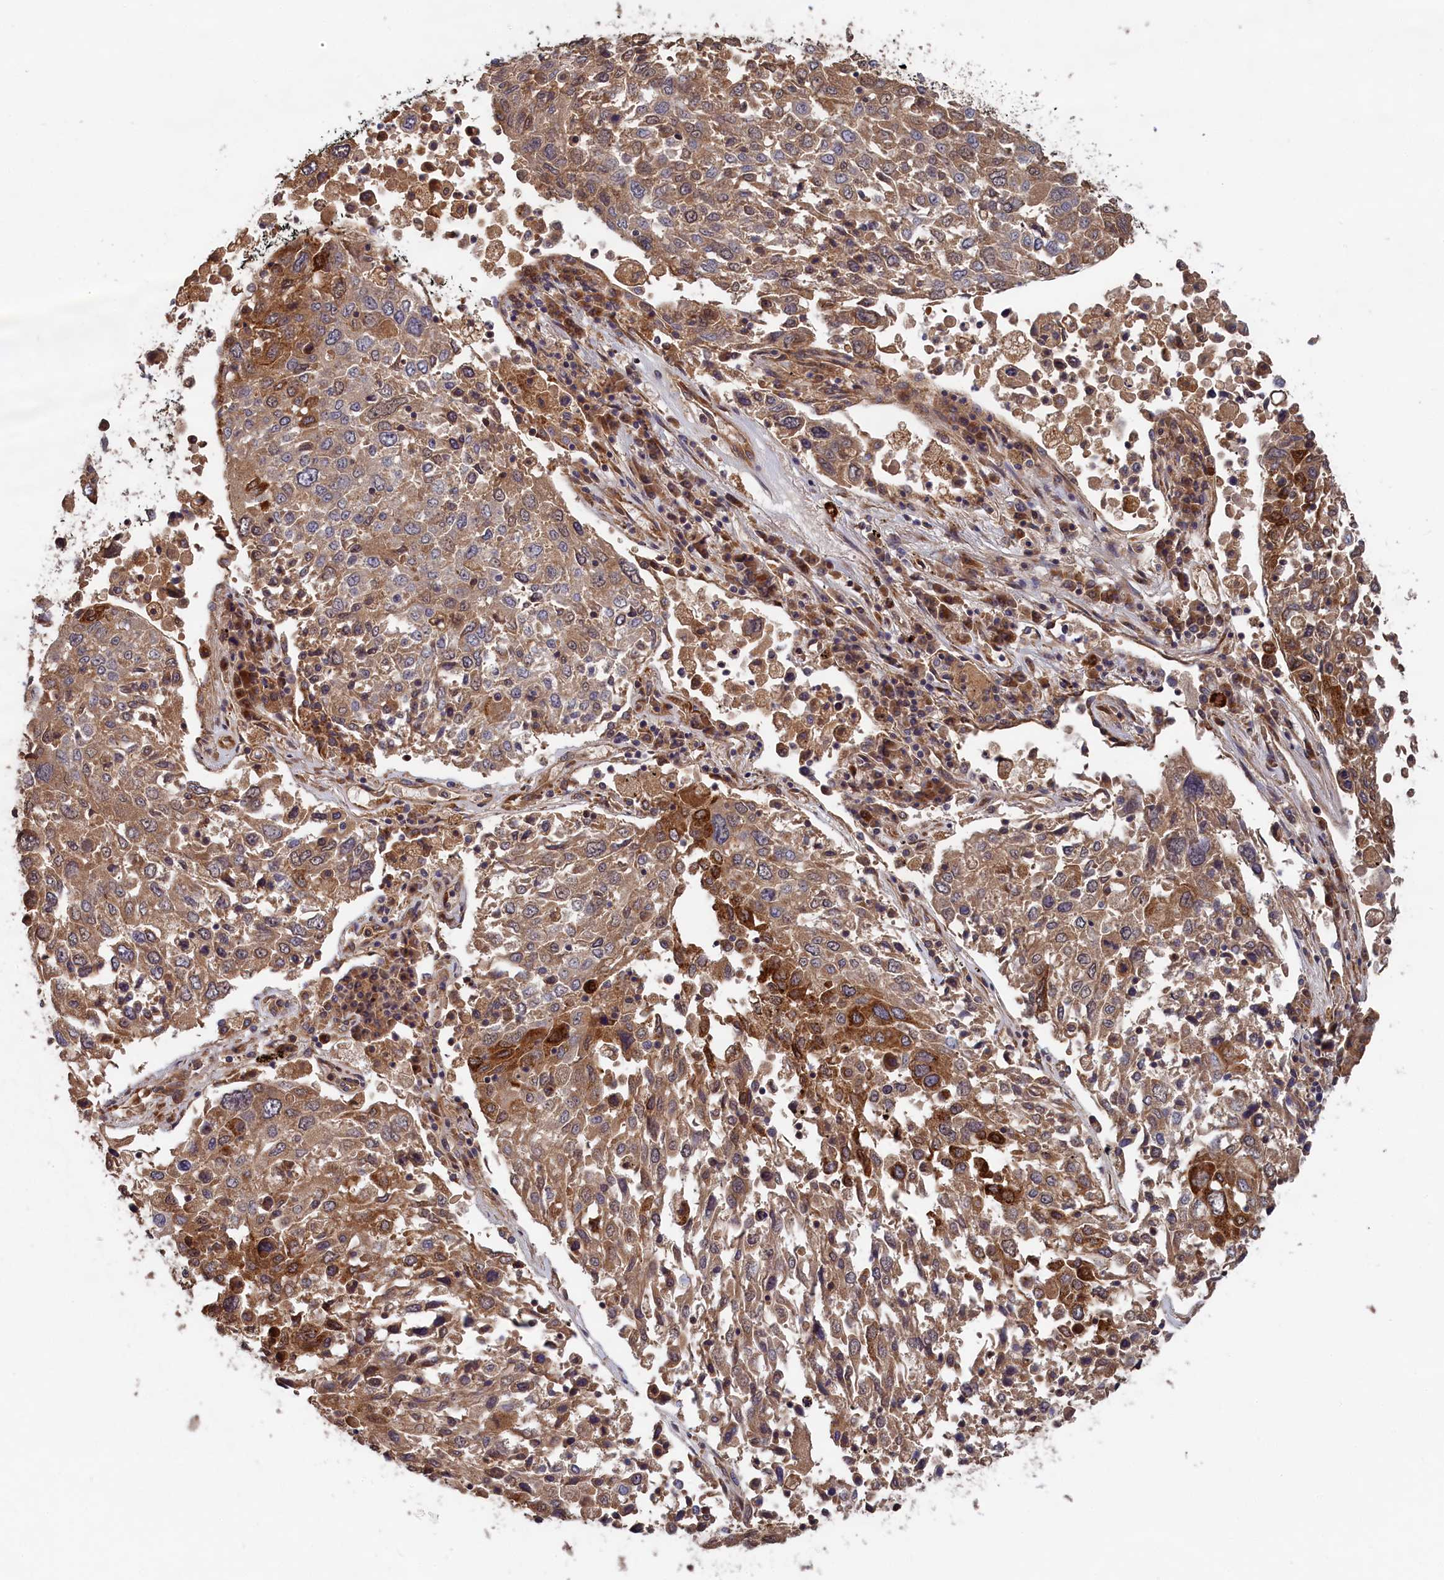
{"staining": {"intensity": "moderate", "quantity": ">75%", "location": "cytoplasmic/membranous"}, "tissue": "lung cancer", "cell_type": "Tumor cells", "image_type": "cancer", "snomed": [{"axis": "morphology", "description": "Squamous cell carcinoma, NOS"}, {"axis": "topography", "description": "Lung"}], "caption": "DAB immunohistochemical staining of human lung squamous cell carcinoma demonstrates moderate cytoplasmic/membranous protein positivity in about >75% of tumor cells. The staining was performed using DAB, with brown indicating positive protein expression. Nuclei are stained blue with hematoxylin.", "gene": "TRAPPC2L", "patient": {"sex": "male", "age": 65}}